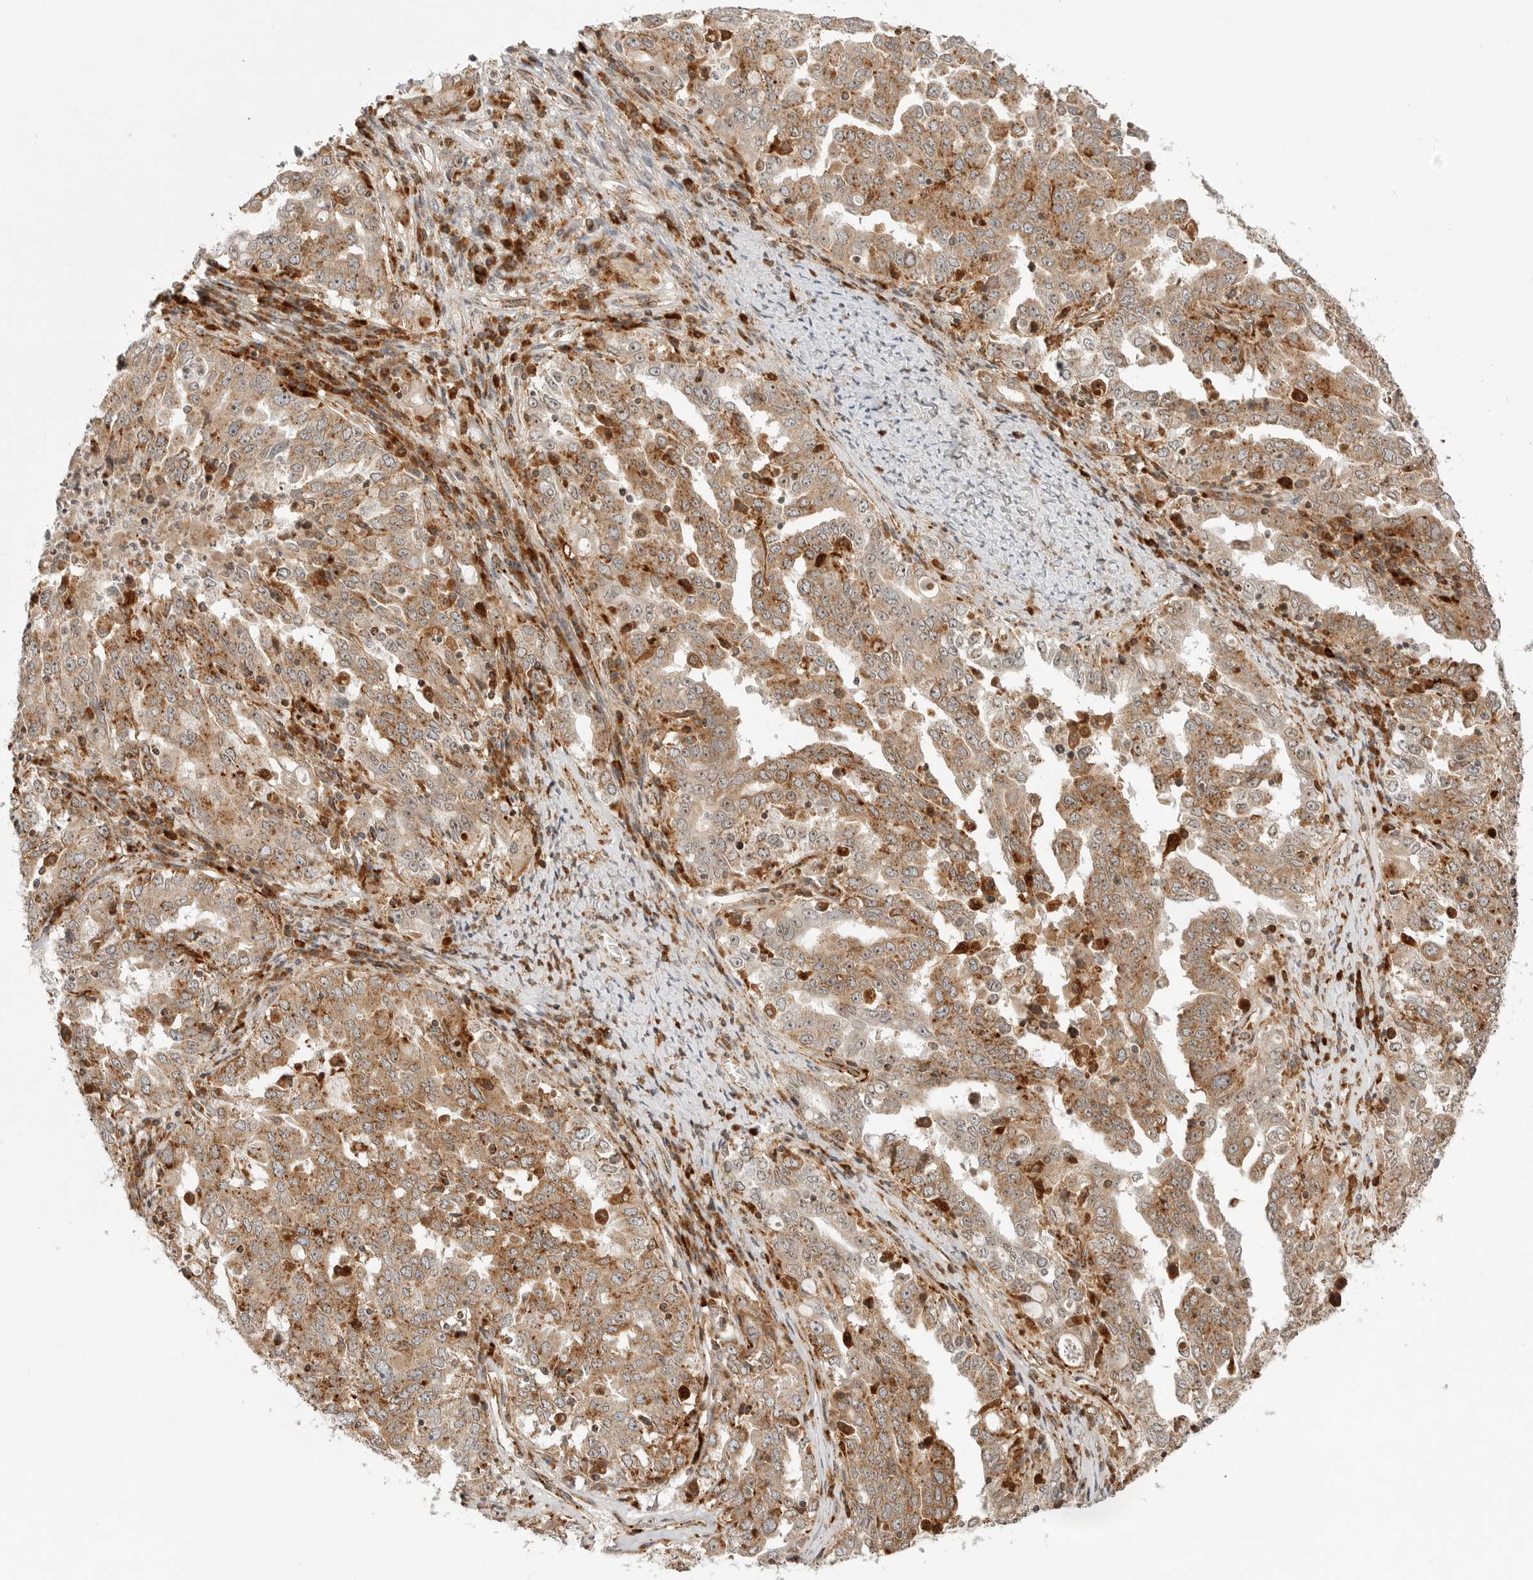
{"staining": {"intensity": "moderate", "quantity": ">75%", "location": "cytoplasmic/membranous"}, "tissue": "ovarian cancer", "cell_type": "Tumor cells", "image_type": "cancer", "snomed": [{"axis": "morphology", "description": "Carcinoma, endometroid"}, {"axis": "topography", "description": "Ovary"}], "caption": "This is a photomicrograph of IHC staining of ovarian endometroid carcinoma, which shows moderate staining in the cytoplasmic/membranous of tumor cells.", "gene": "IDUA", "patient": {"sex": "female", "age": 62}}